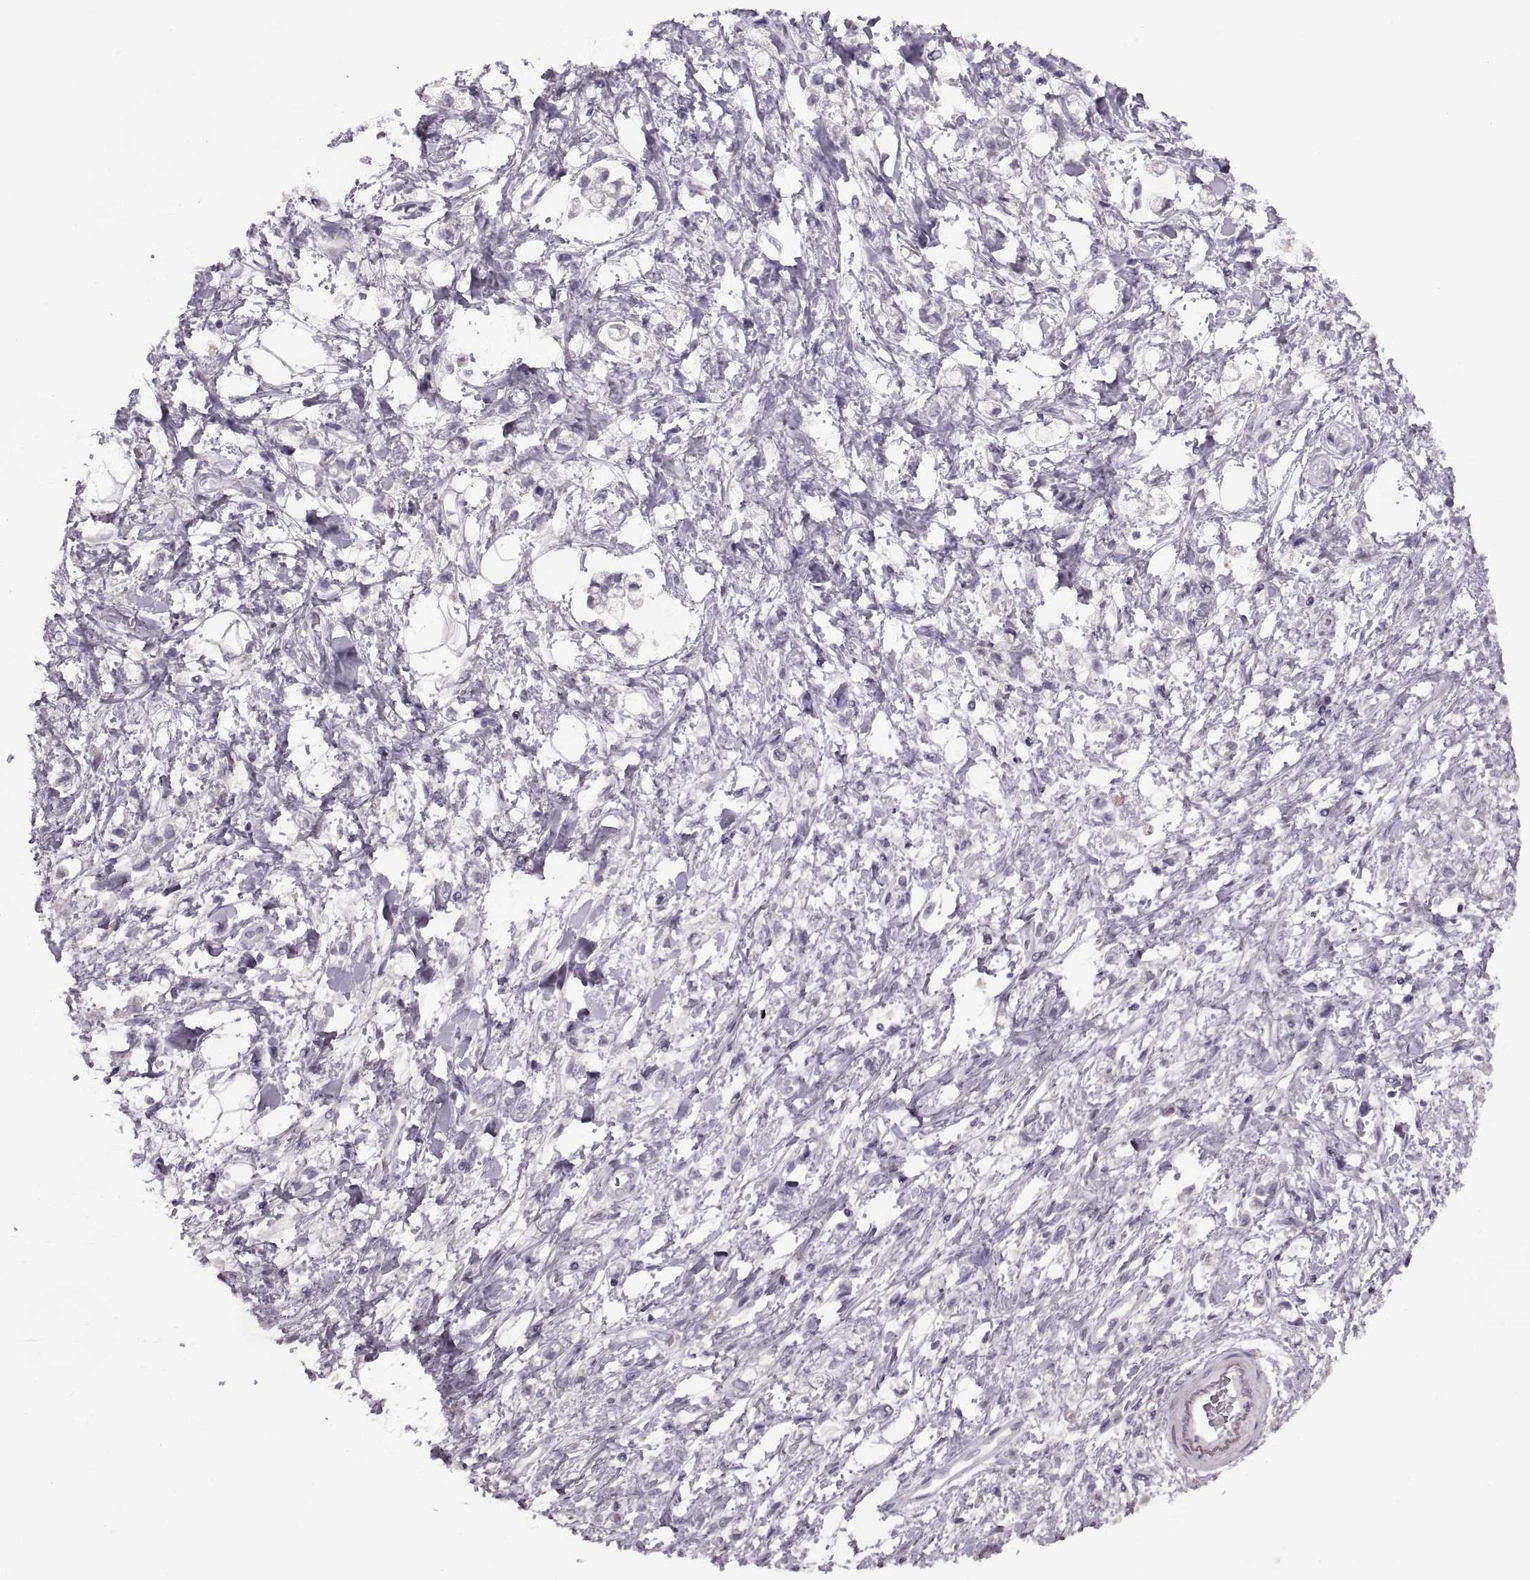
{"staining": {"intensity": "negative", "quantity": "none", "location": "none"}, "tissue": "stomach cancer", "cell_type": "Tumor cells", "image_type": "cancer", "snomed": [{"axis": "morphology", "description": "Adenocarcinoma, NOS"}, {"axis": "topography", "description": "Stomach"}], "caption": "Immunohistochemical staining of stomach adenocarcinoma exhibits no significant positivity in tumor cells.", "gene": "RSPH6A", "patient": {"sex": "female", "age": 60}}